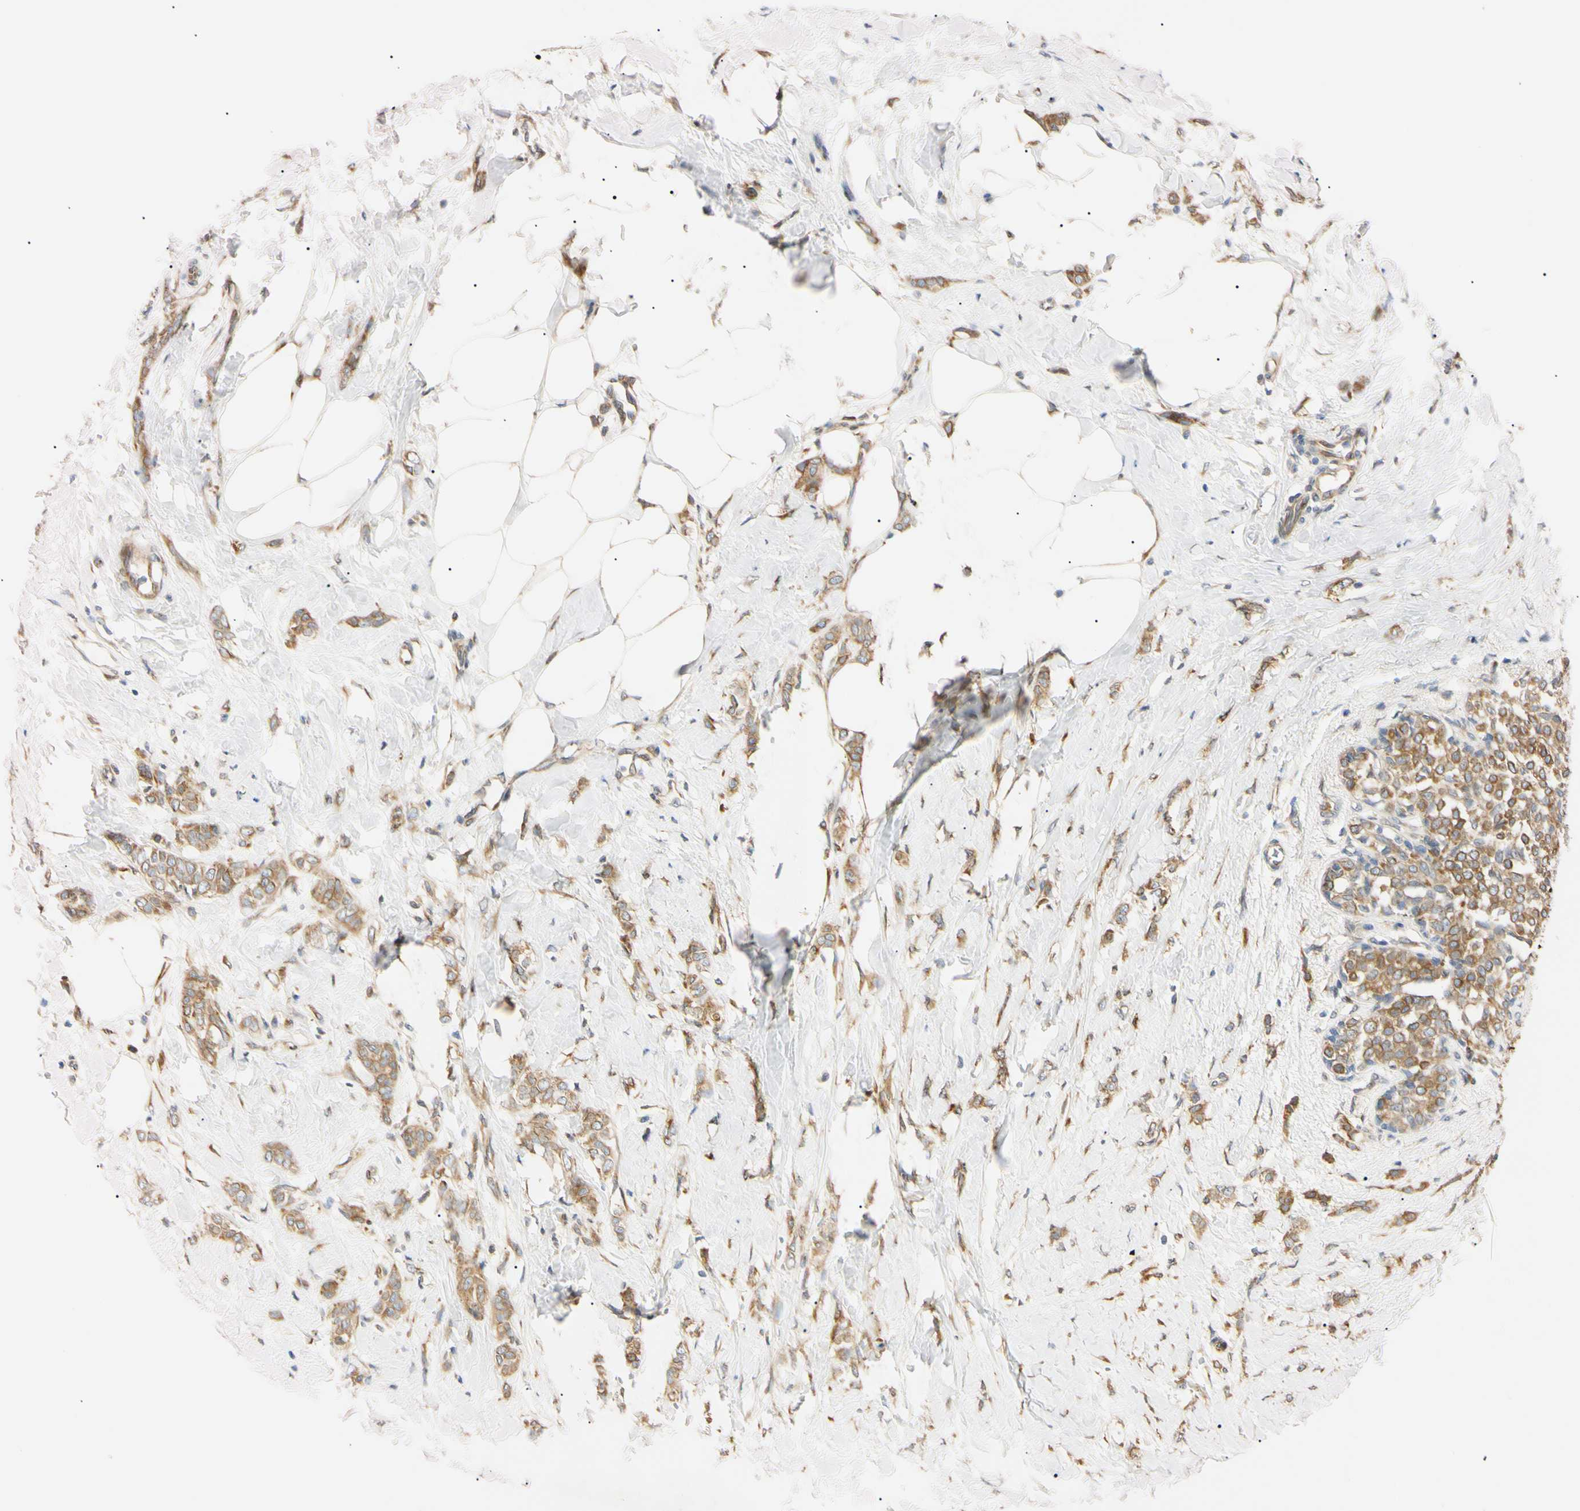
{"staining": {"intensity": "moderate", "quantity": ">75%", "location": "cytoplasmic/membranous"}, "tissue": "breast cancer", "cell_type": "Tumor cells", "image_type": "cancer", "snomed": [{"axis": "morphology", "description": "Lobular carcinoma, in situ"}, {"axis": "morphology", "description": "Lobular carcinoma"}, {"axis": "topography", "description": "Breast"}], "caption": "Breast cancer stained with a brown dye shows moderate cytoplasmic/membranous positive positivity in about >75% of tumor cells.", "gene": "IER3IP1", "patient": {"sex": "female", "age": 41}}